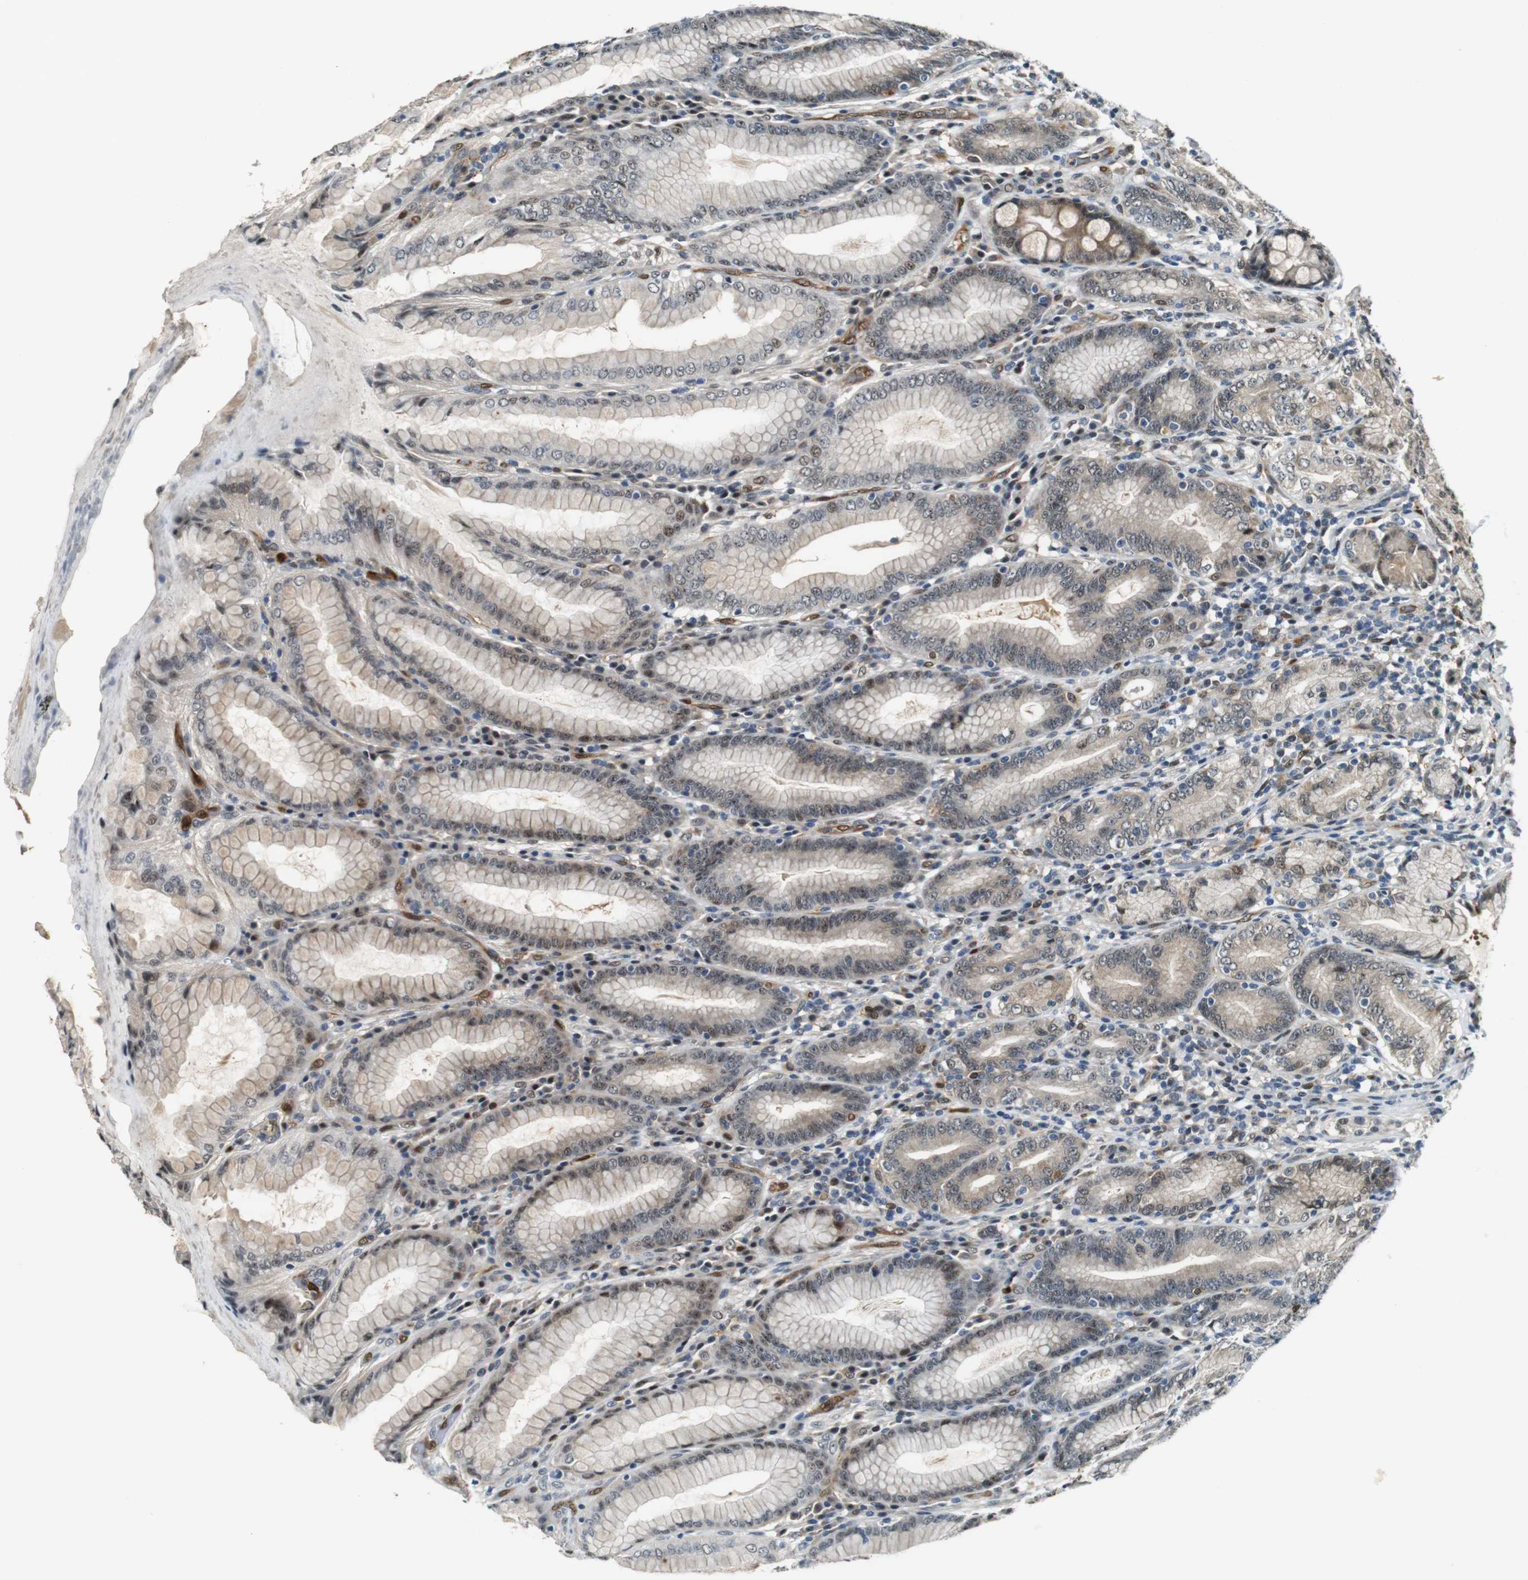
{"staining": {"intensity": "moderate", "quantity": "25%-75%", "location": "cytoplasmic/membranous,nuclear"}, "tissue": "stomach", "cell_type": "Glandular cells", "image_type": "normal", "snomed": [{"axis": "morphology", "description": "Normal tissue, NOS"}, {"axis": "topography", "description": "Stomach, lower"}], "caption": "An immunohistochemistry image of normal tissue is shown. Protein staining in brown shows moderate cytoplasmic/membranous,nuclear positivity in stomach within glandular cells.", "gene": "LXN", "patient": {"sex": "female", "age": 76}}